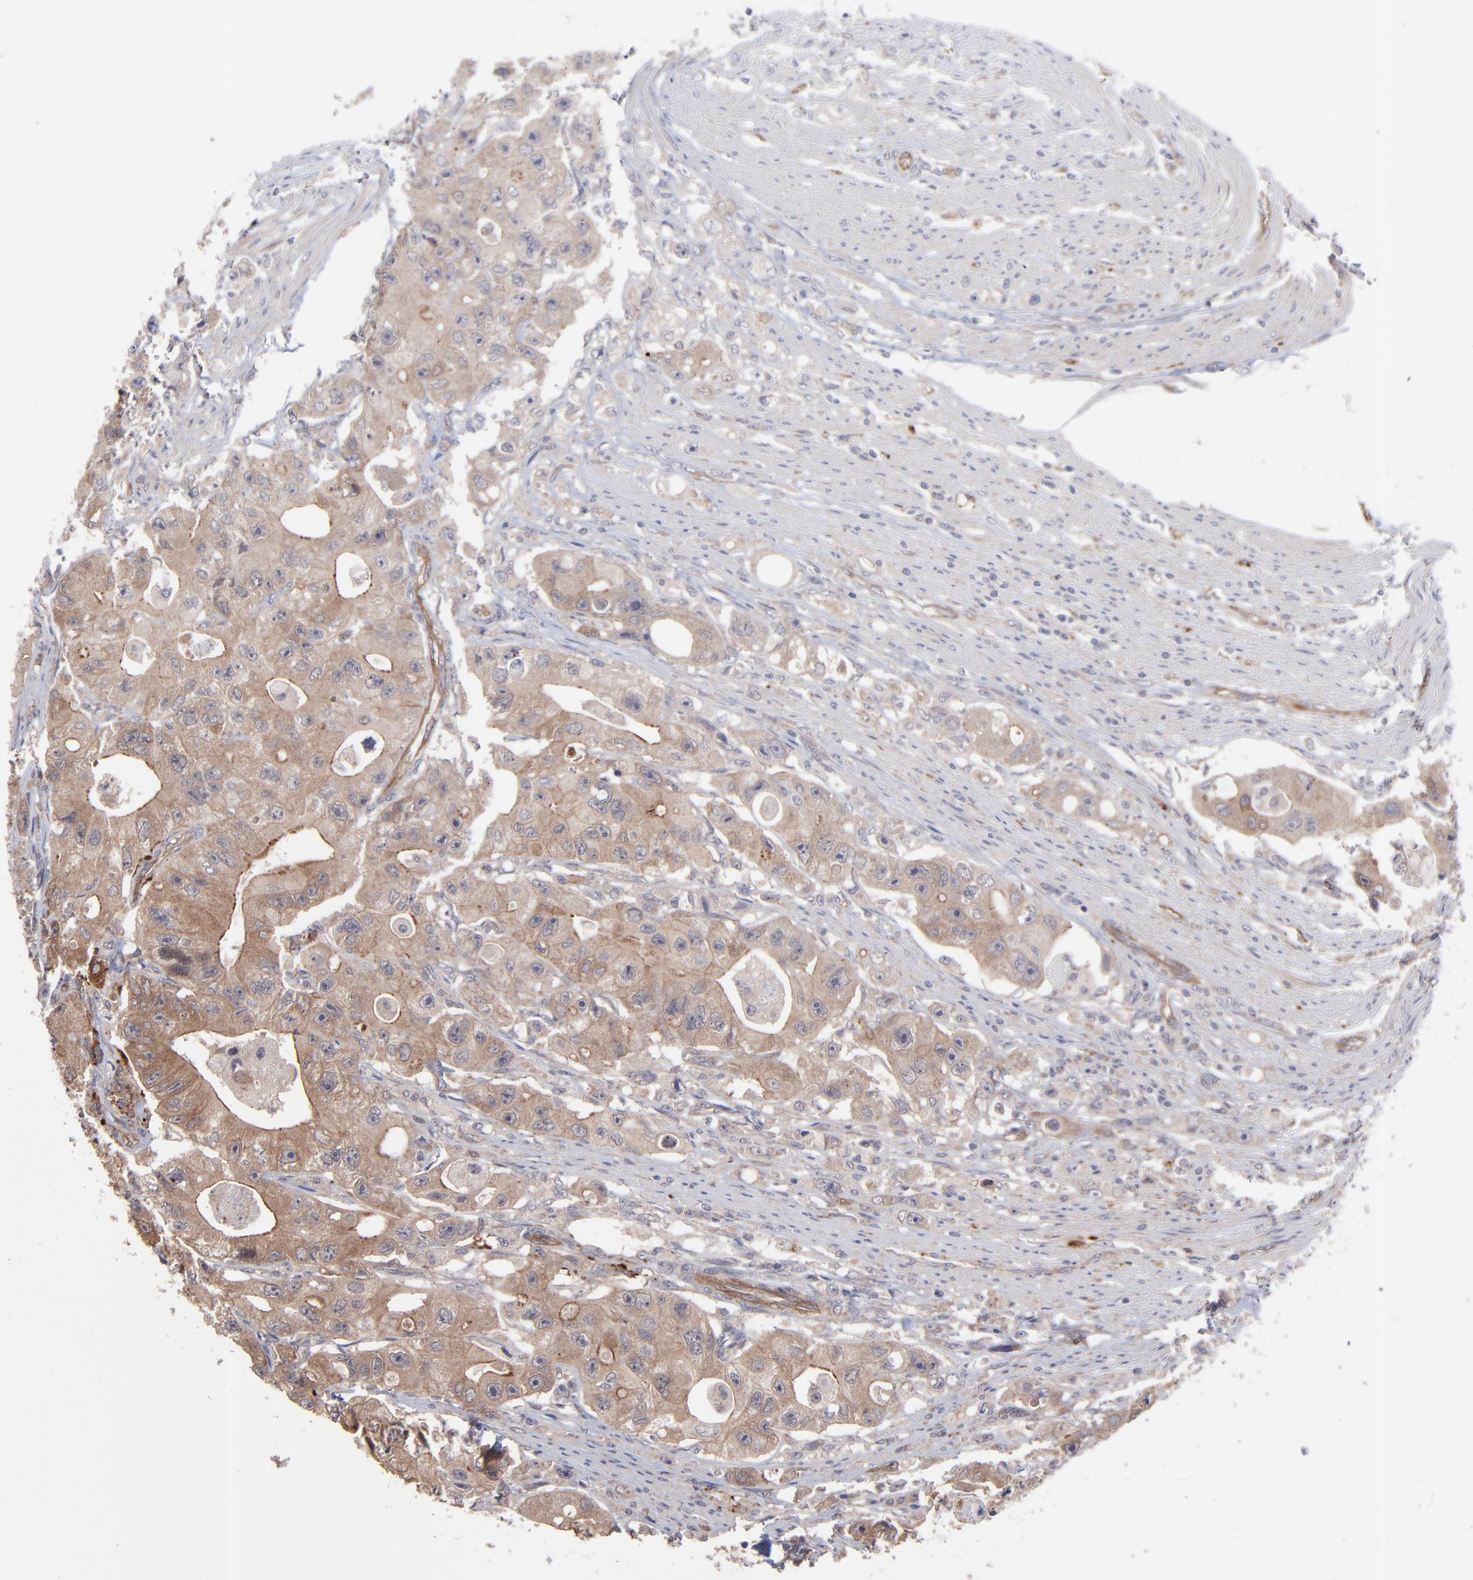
{"staining": {"intensity": "moderate", "quantity": ">75%", "location": "cytoplasmic/membranous"}, "tissue": "colorectal cancer", "cell_type": "Tumor cells", "image_type": "cancer", "snomed": [{"axis": "morphology", "description": "Adenocarcinoma, NOS"}, {"axis": "topography", "description": "Colon"}], "caption": "This image displays immunohistochemistry staining of human colorectal cancer, with medium moderate cytoplasmic/membranous expression in about >75% of tumor cells.", "gene": "ZNF780B", "patient": {"sex": "female", "age": 46}}